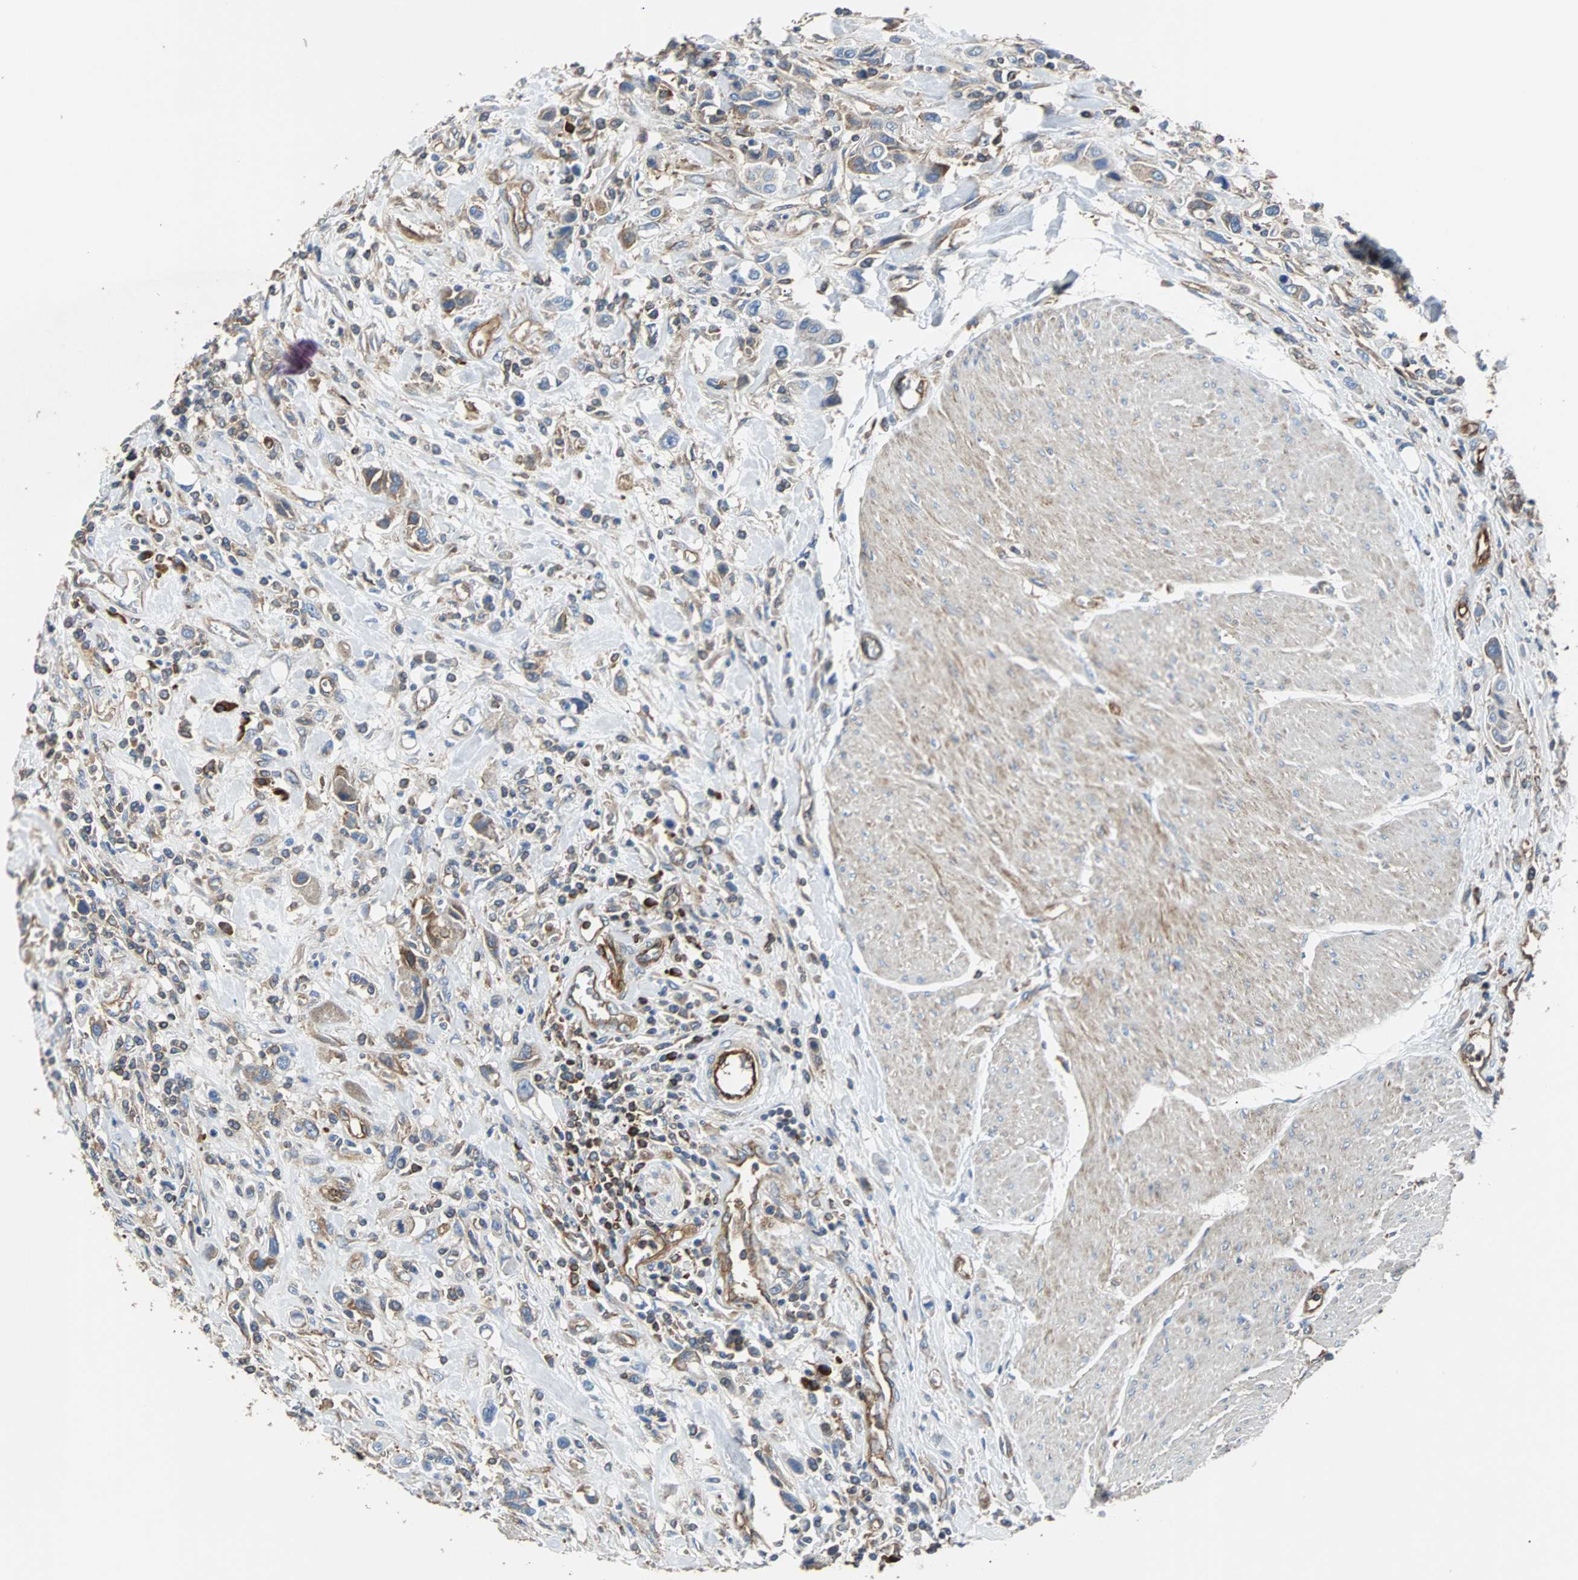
{"staining": {"intensity": "weak", "quantity": ">75%", "location": "cytoplasmic/membranous"}, "tissue": "urothelial cancer", "cell_type": "Tumor cells", "image_type": "cancer", "snomed": [{"axis": "morphology", "description": "Urothelial carcinoma, High grade"}, {"axis": "topography", "description": "Urinary bladder"}], "caption": "Human high-grade urothelial carcinoma stained for a protein (brown) shows weak cytoplasmic/membranous positive positivity in approximately >75% of tumor cells.", "gene": "PLCG2", "patient": {"sex": "male", "age": 50}}